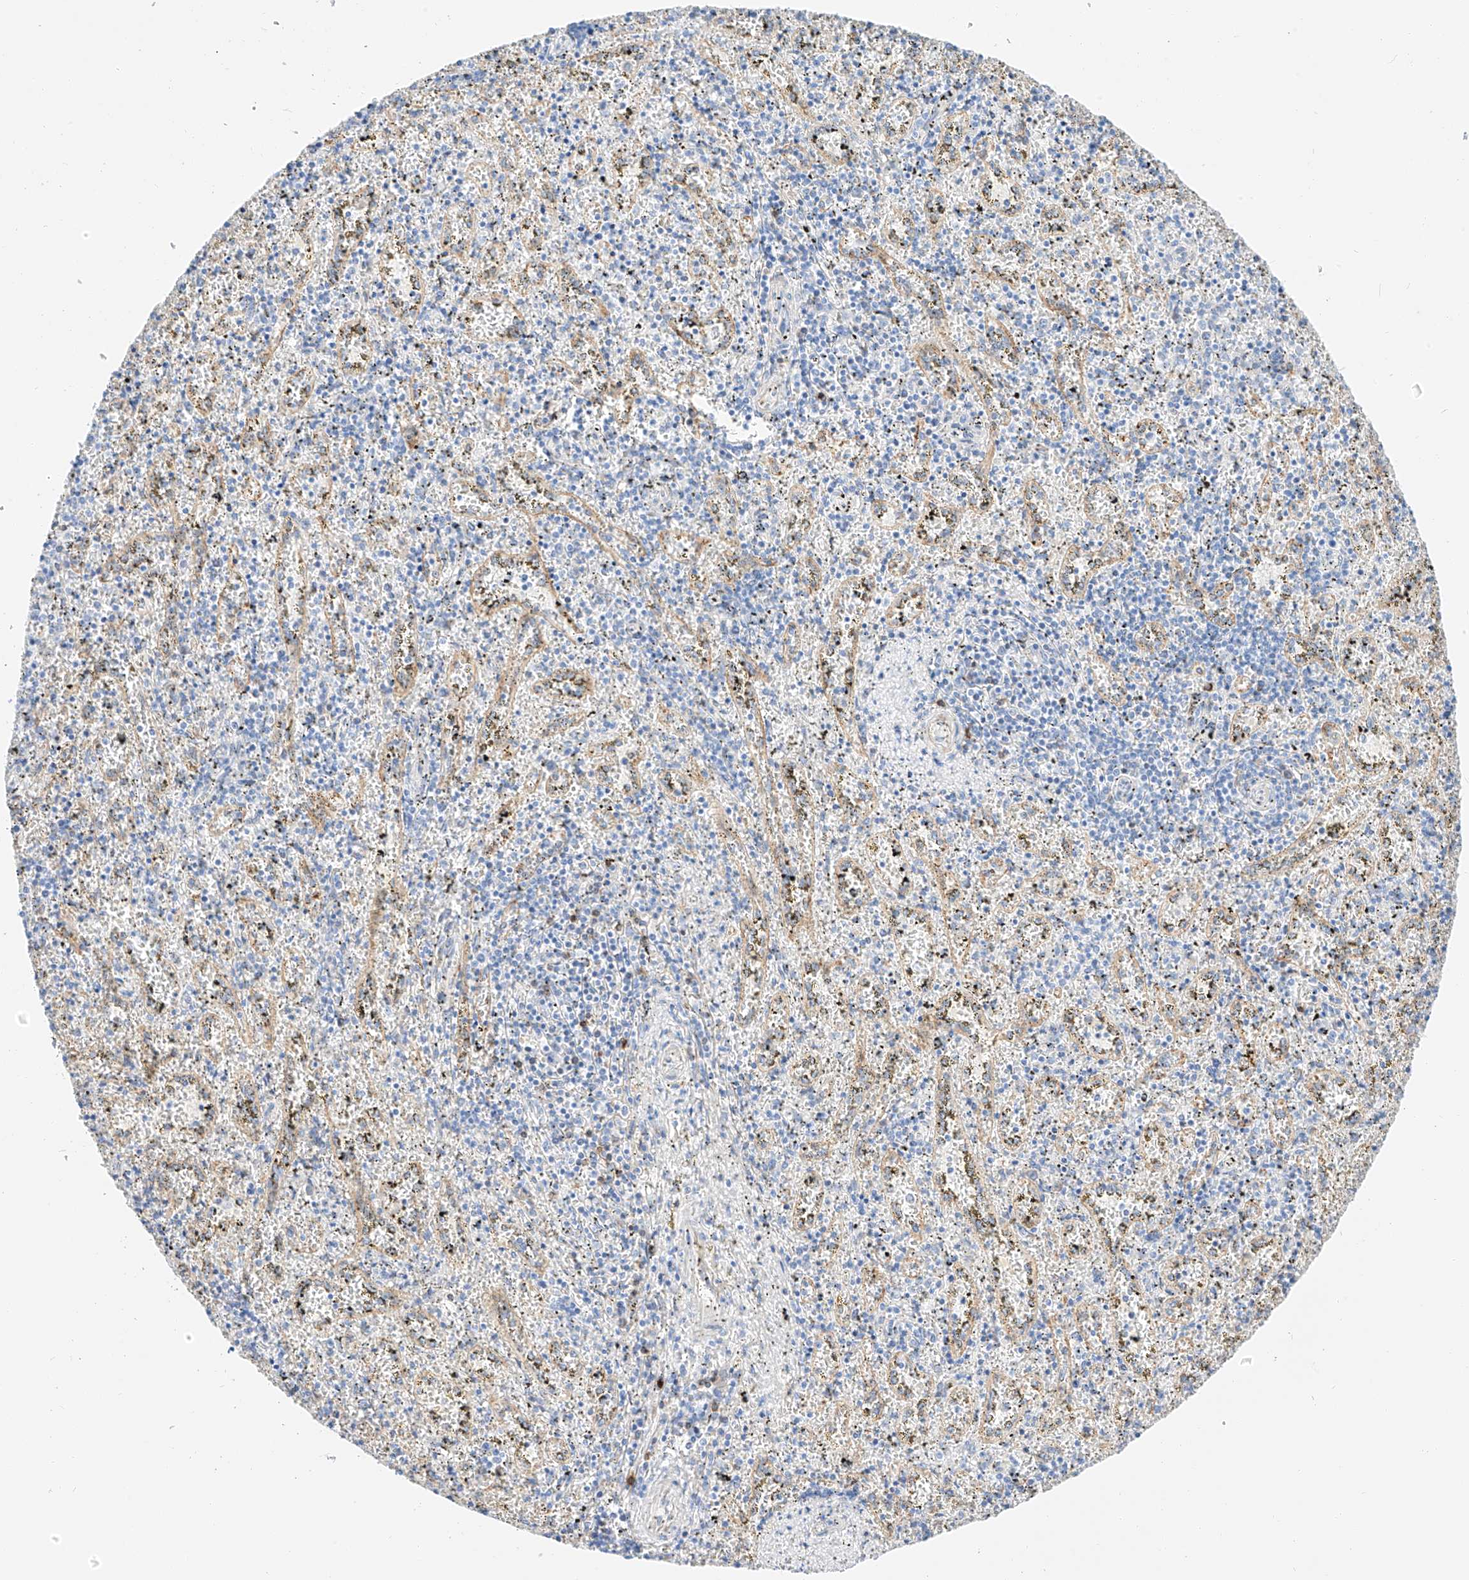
{"staining": {"intensity": "weak", "quantity": "<25%", "location": "cytoplasmic/membranous"}, "tissue": "spleen", "cell_type": "Cells in red pulp", "image_type": "normal", "snomed": [{"axis": "morphology", "description": "Normal tissue, NOS"}, {"axis": "topography", "description": "Spleen"}], "caption": "Immunohistochemistry (IHC) histopathology image of unremarkable spleen: spleen stained with DAB (3,3'-diaminobenzidine) demonstrates no significant protein positivity in cells in red pulp.", "gene": "MAP7", "patient": {"sex": "male", "age": 11}}